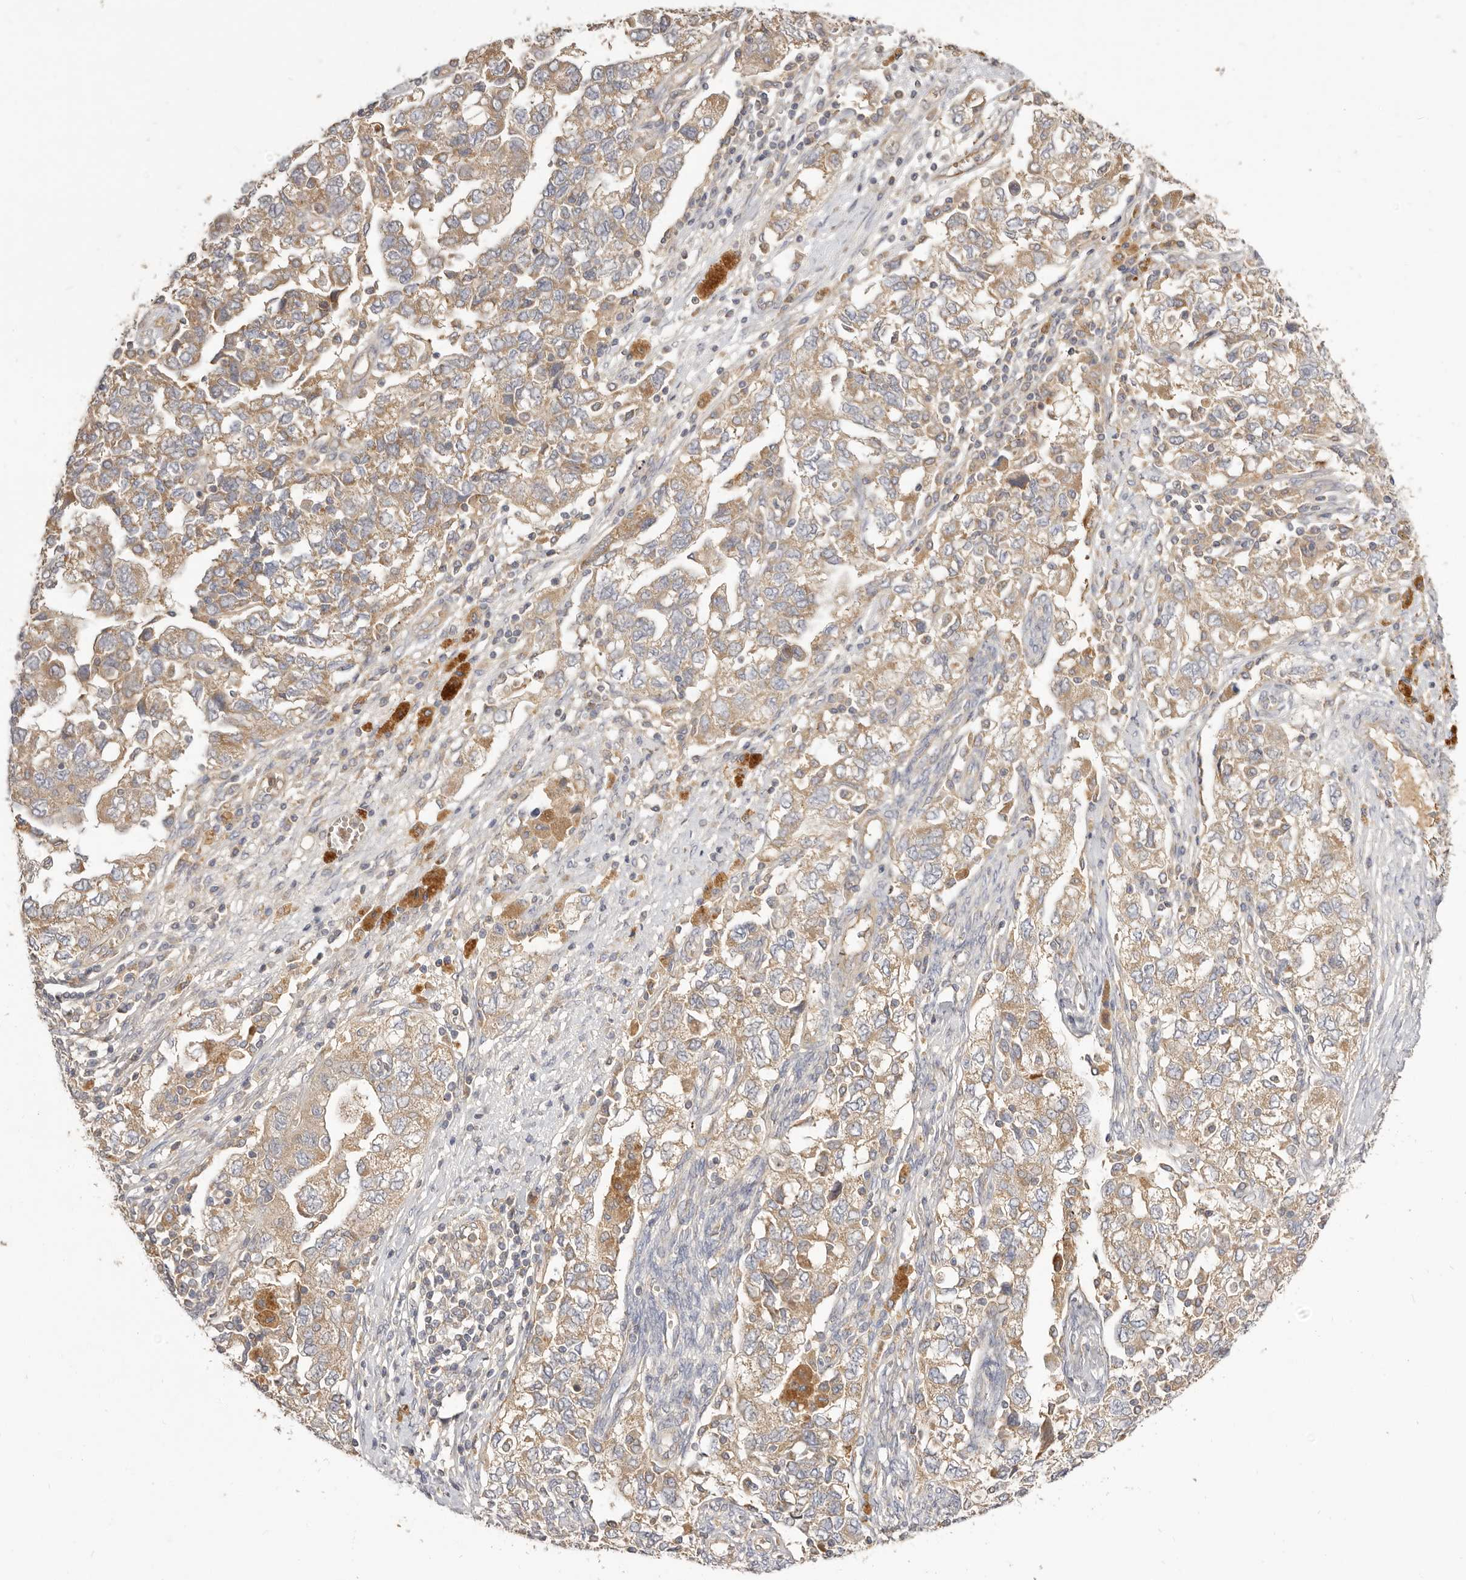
{"staining": {"intensity": "moderate", "quantity": ">75%", "location": "cytoplasmic/membranous"}, "tissue": "ovarian cancer", "cell_type": "Tumor cells", "image_type": "cancer", "snomed": [{"axis": "morphology", "description": "Carcinoma, NOS"}, {"axis": "morphology", "description": "Cystadenocarcinoma, serous, NOS"}, {"axis": "topography", "description": "Ovary"}], "caption": "Immunohistochemistry (DAB (3,3'-diaminobenzidine)) staining of carcinoma (ovarian) exhibits moderate cytoplasmic/membranous protein positivity in about >75% of tumor cells. (brown staining indicates protein expression, while blue staining denotes nuclei).", "gene": "ADAMTS9", "patient": {"sex": "female", "age": 69}}